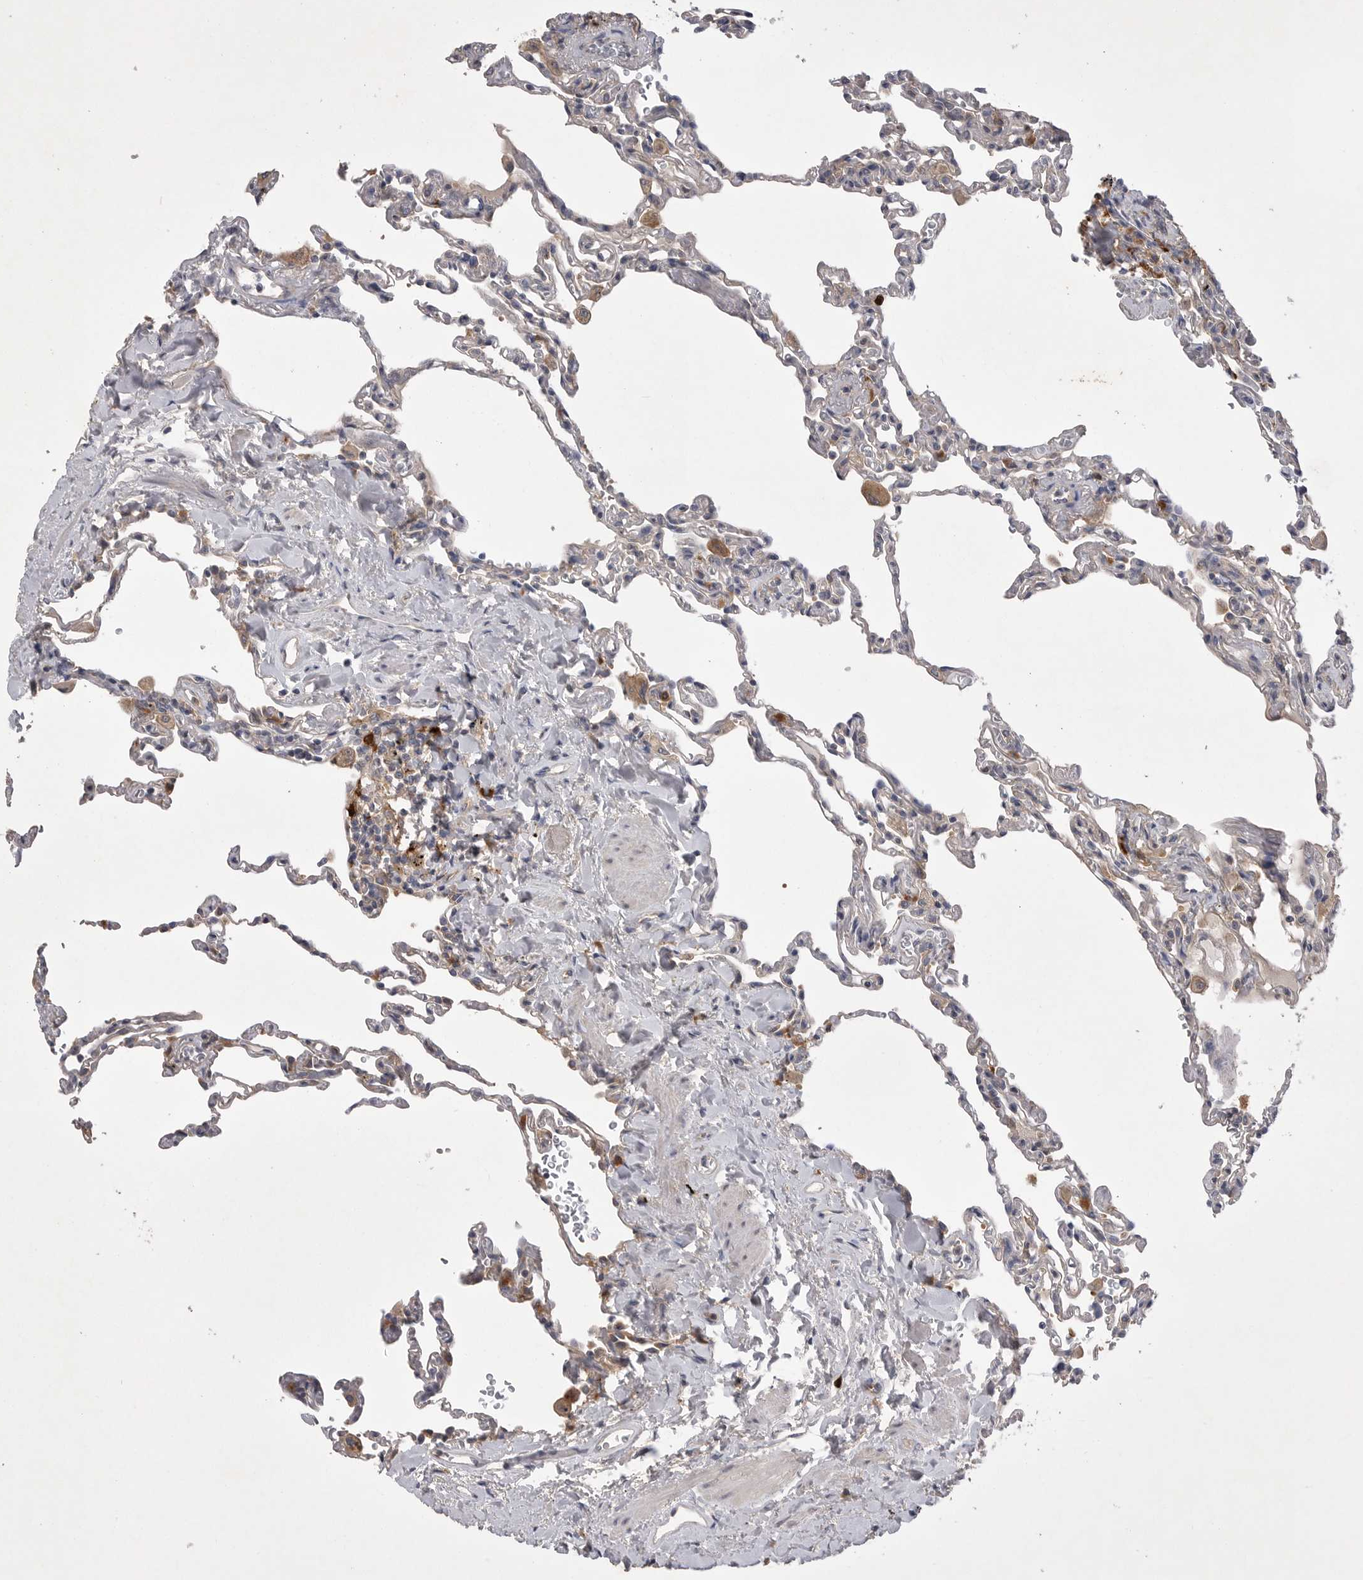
{"staining": {"intensity": "negative", "quantity": "none", "location": "none"}, "tissue": "lung", "cell_type": "Alveolar cells", "image_type": "normal", "snomed": [{"axis": "morphology", "description": "Normal tissue, NOS"}, {"axis": "topography", "description": "Lung"}], "caption": "The IHC photomicrograph has no significant expression in alveolar cells of lung. The staining is performed using DAB (3,3'-diaminobenzidine) brown chromogen with nuclei counter-stained in using hematoxylin.", "gene": "VAC14", "patient": {"sex": "male", "age": 59}}